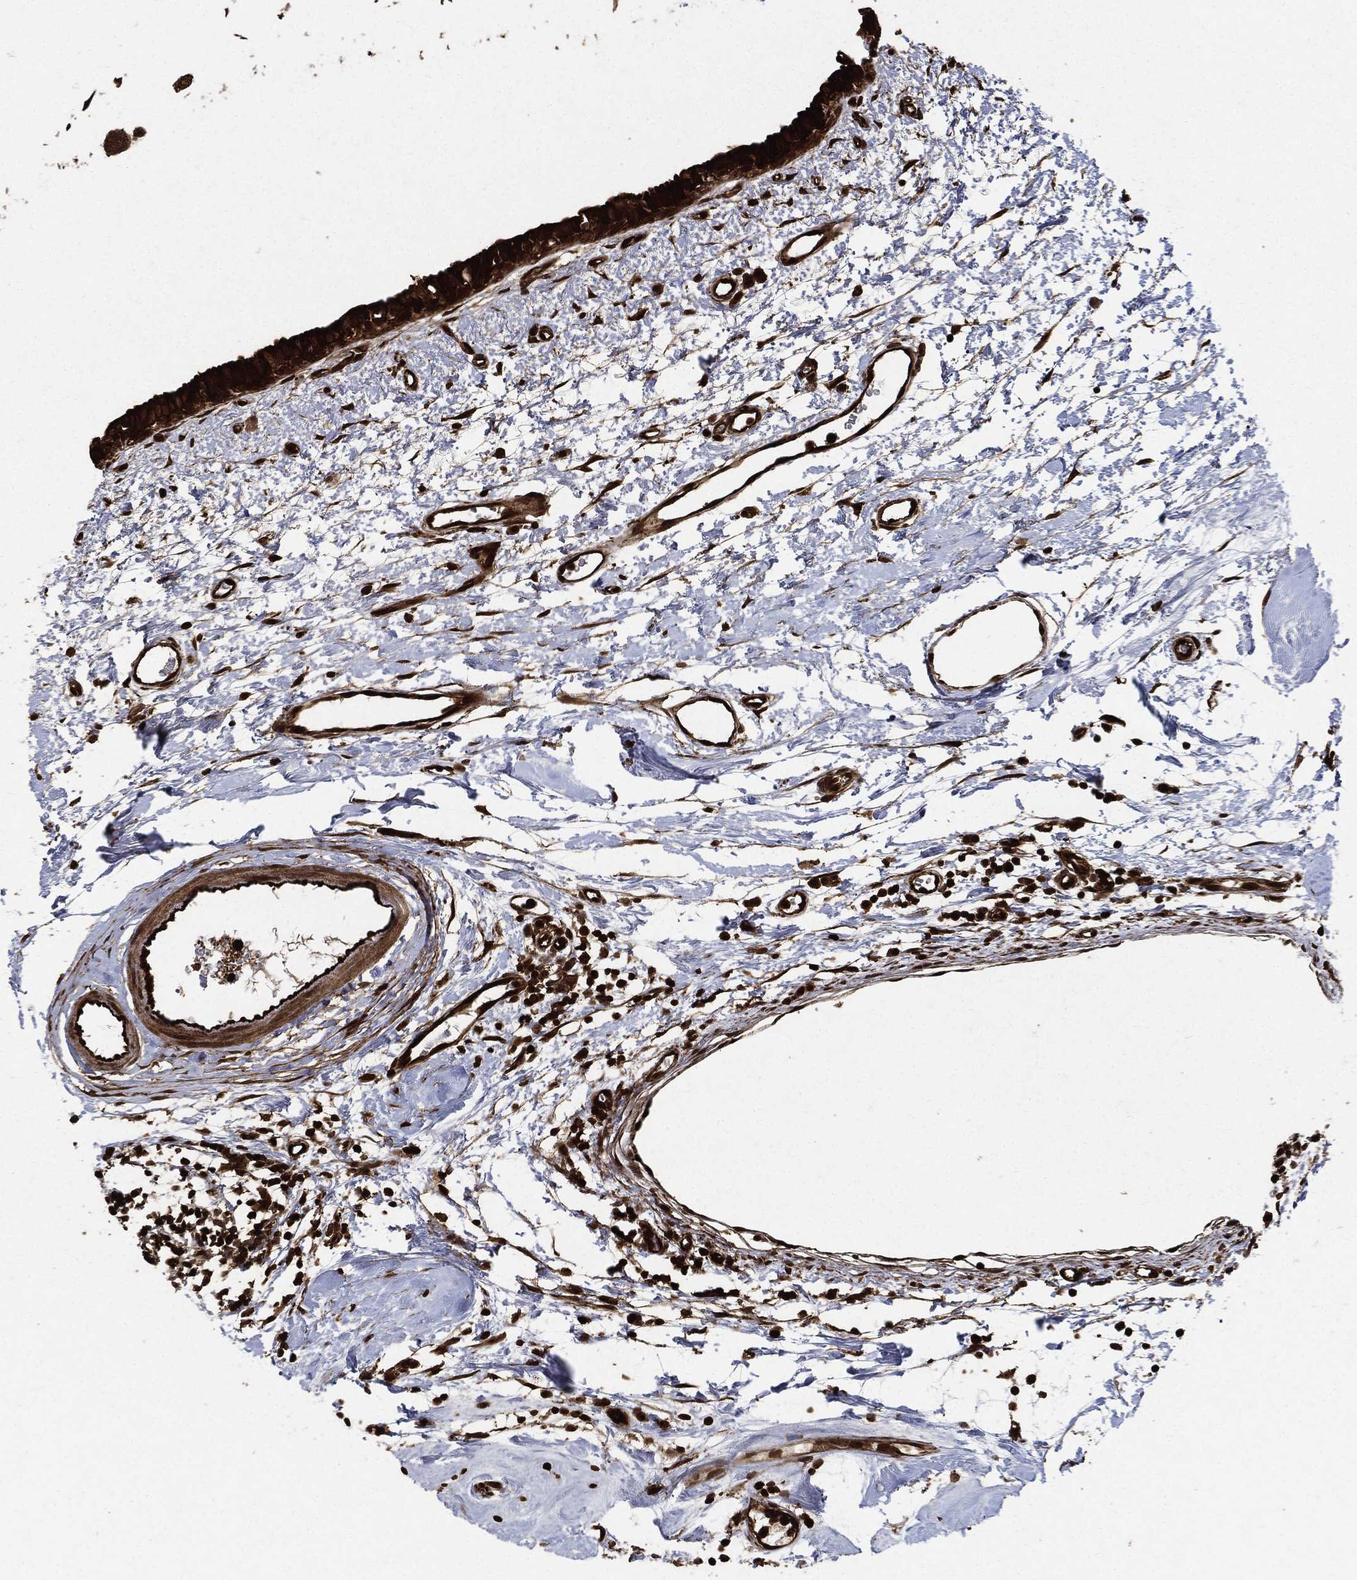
{"staining": {"intensity": "strong", "quantity": ">75%", "location": "cytoplasmic/membranous"}, "tissue": "breast cancer", "cell_type": "Tumor cells", "image_type": "cancer", "snomed": [{"axis": "morphology", "description": "Normal tissue, NOS"}, {"axis": "morphology", "description": "Duct carcinoma"}, {"axis": "topography", "description": "Breast"}], "caption": "This is an image of IHC staining of breast cancer, which shows strong positivity in the cytoplasmic/membranous of tumor cells.", "gene": "YWHAB", "patient": {"sex": "female", "age": 40}}